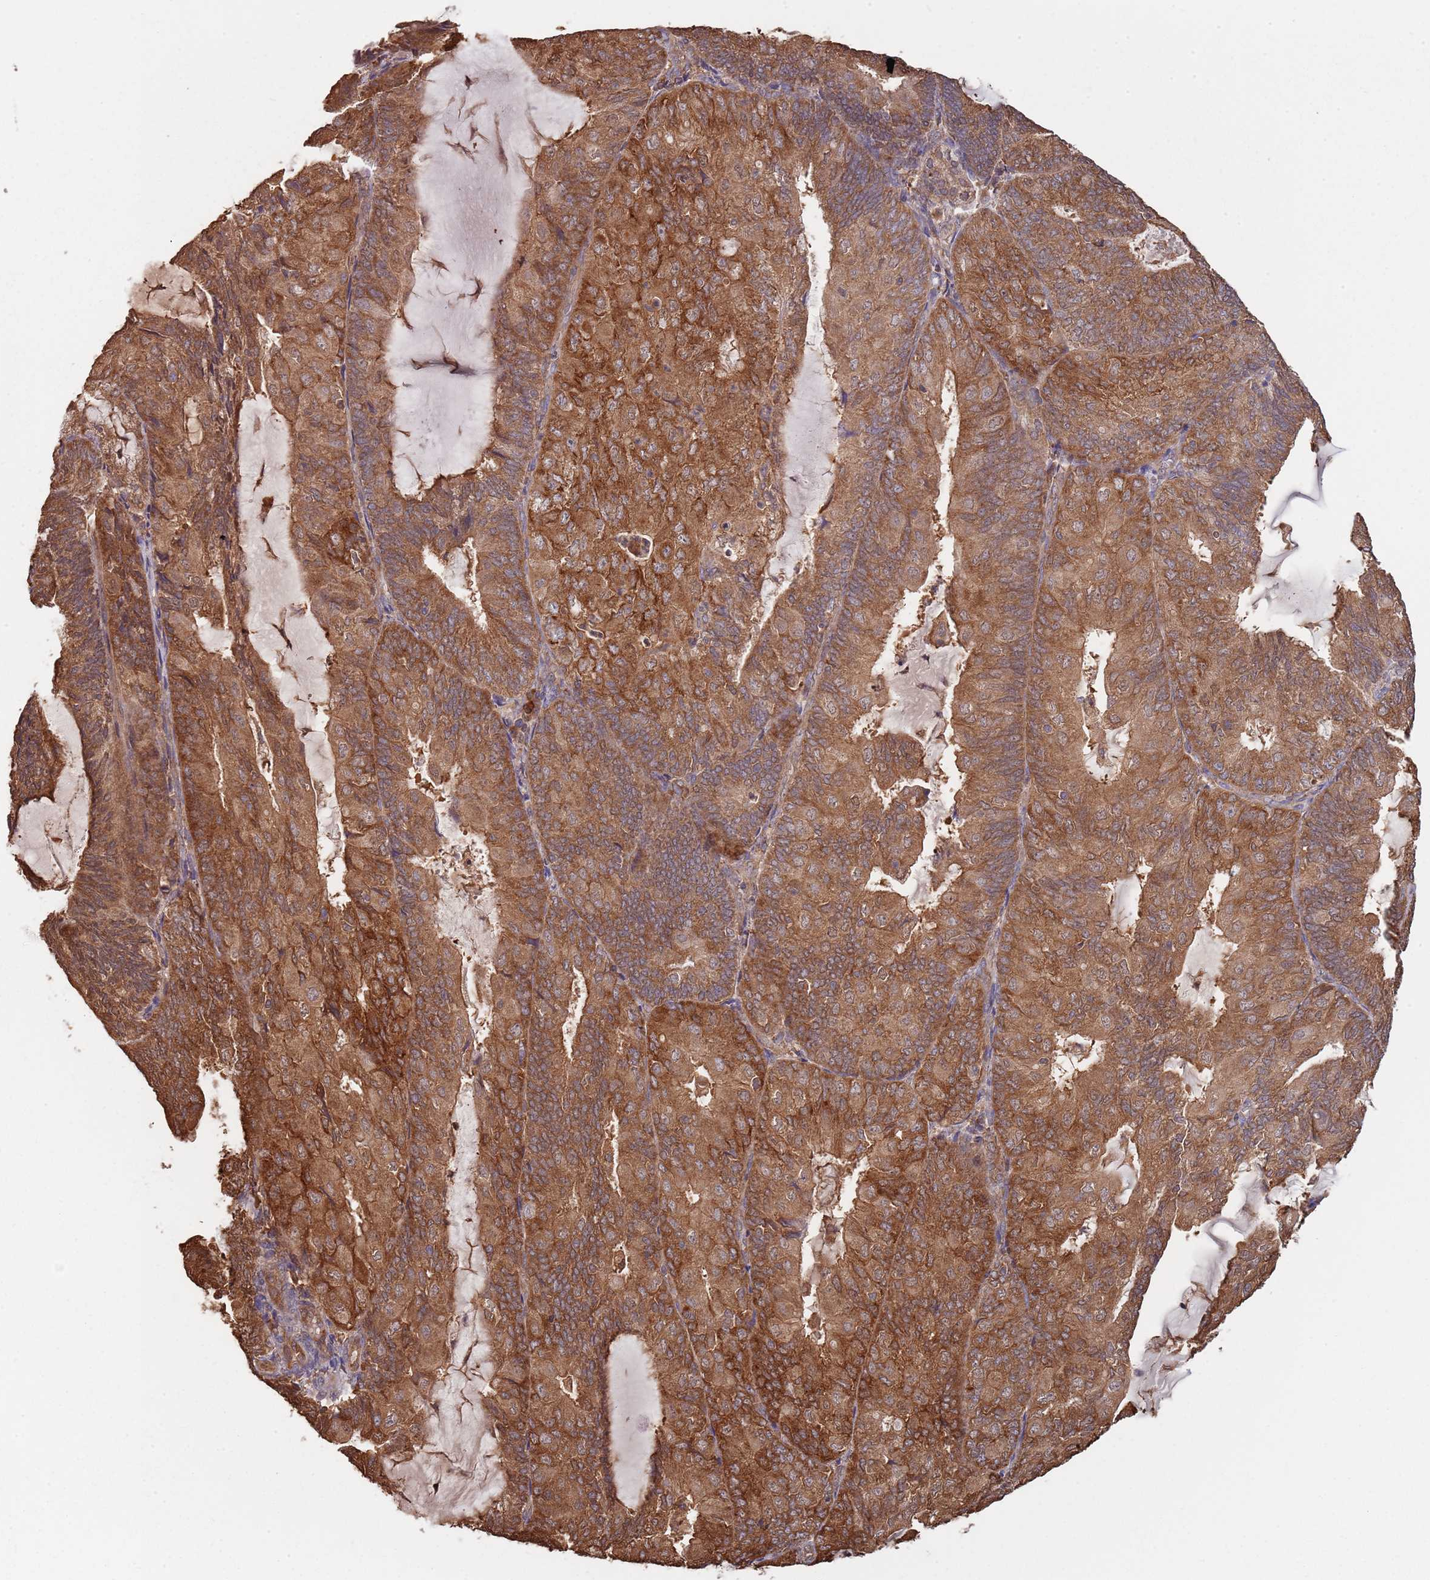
{"staining": {"intensity": "strong", "quantity": ">75%", "location": "cytoplasmic/membranous"}, "tissue": "endometrial cancer", "cell_type": "Tumor cells", "image_type": "cancer", "snomed": [{"axis": "morphology", "description": "Adenocarcinoma, NOS"}, {"axis": "topography", "description": "Endometrium"}], "caption": "Adenocarcinoma (endometrial) tissue shows strong cytoplasmic/membranous expression in about >75% of tumor cells, visualized by immunohistochemistry.", "gene": "COG4", "patient": {"sex": "female", "age": 81}}